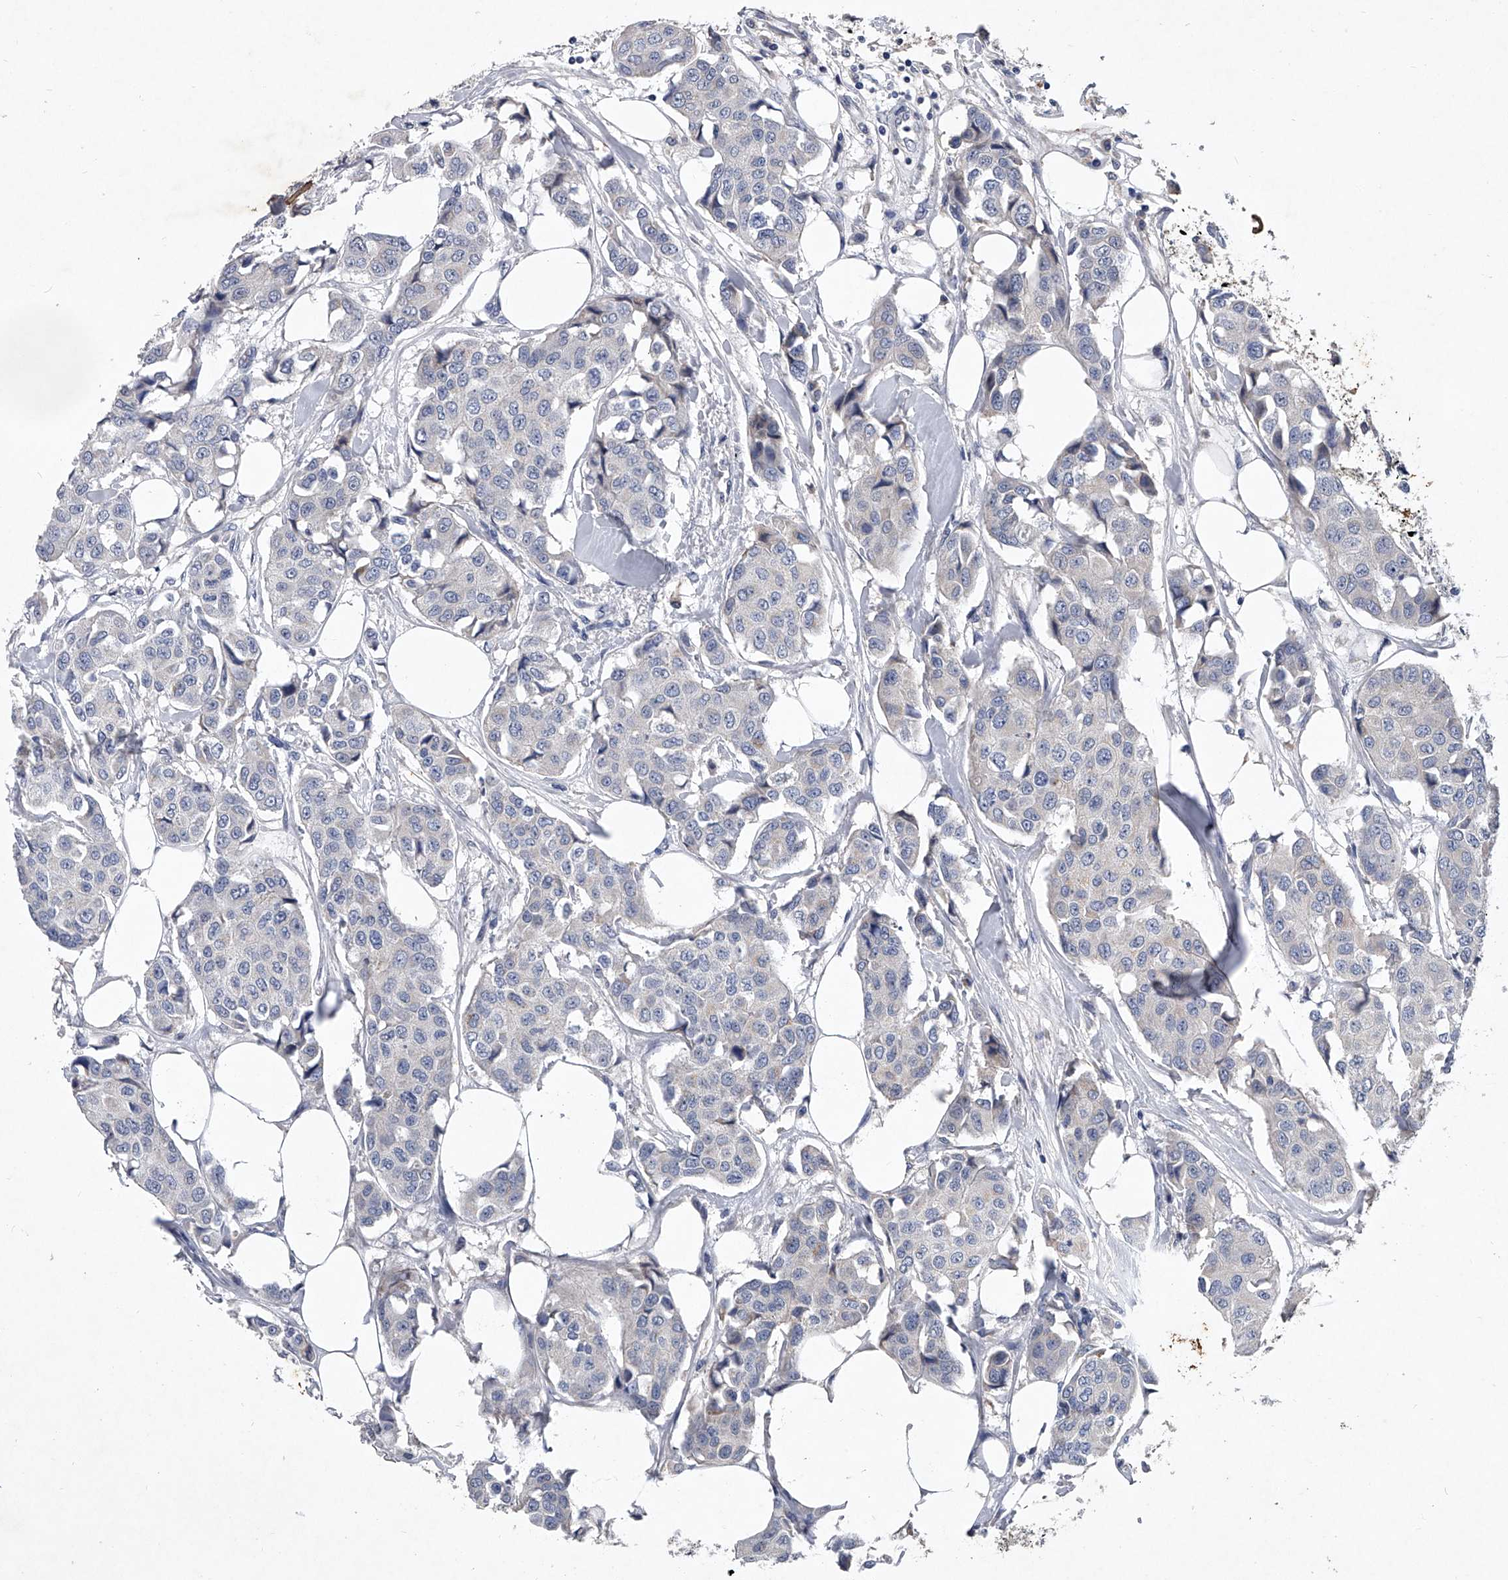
{"staining": {"intensity": "negative", "quantity": "none", "location": "none"}, "tissue": "breast cancer", "cell_type": "Tumor cells", "image_type": "cancer", "snomed": [{"axis": "morphology", "description": "Duct carcinoma"}, {"axis": "topography", "description": "Breast"}], "caption": "Image shows no protein staining in tumor cells of breast cancer (invasive ductal carcinoma) tissue. (DAB (3,3'-diaminobenzidine) immunohistochemistry (IHC) visualized using brightfield microscopy, high magnification).", "gene": "C5", "patient": {"sex": "female", "age": 80}}